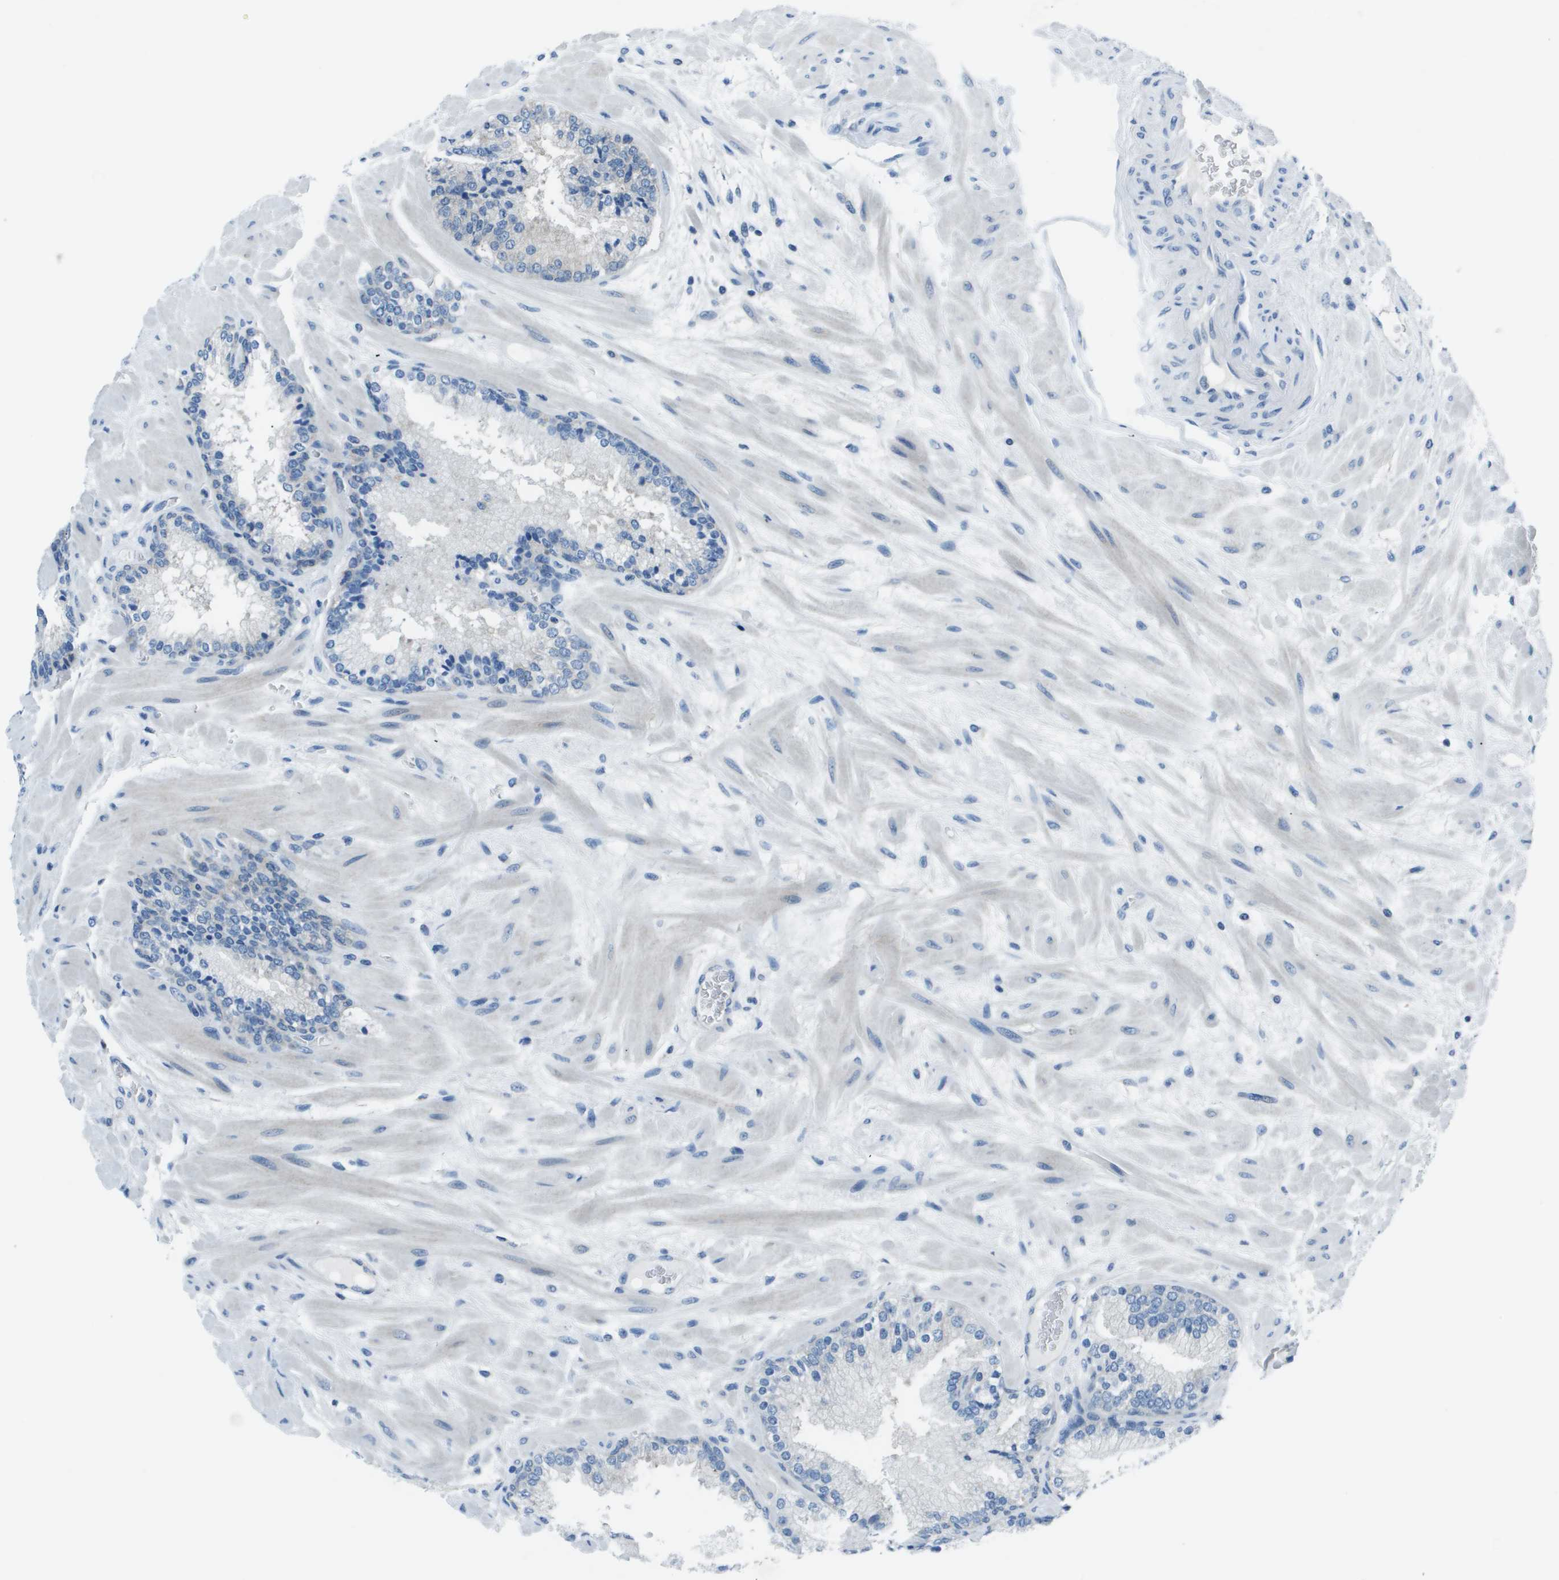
{"staining": {"intensity": "negative", "quantity": "none", "location": "none"}, "tissue": "prostate cancer", "cell_type": "Tumor cells", "image_type": "cancer", "snomed": [{"axis": "morphology", "description": "Adenocarcinoma, Low grade"}, {"axis": "topography", "description": "Prostate"}], "caption": "This is a micrograph of IHC staining of prostate cancer (low-grade adenocarcinoma), which shows no staining in tumor cells.", "gene": "STIP1", "patient": {"sex": "male", "age": 63}}